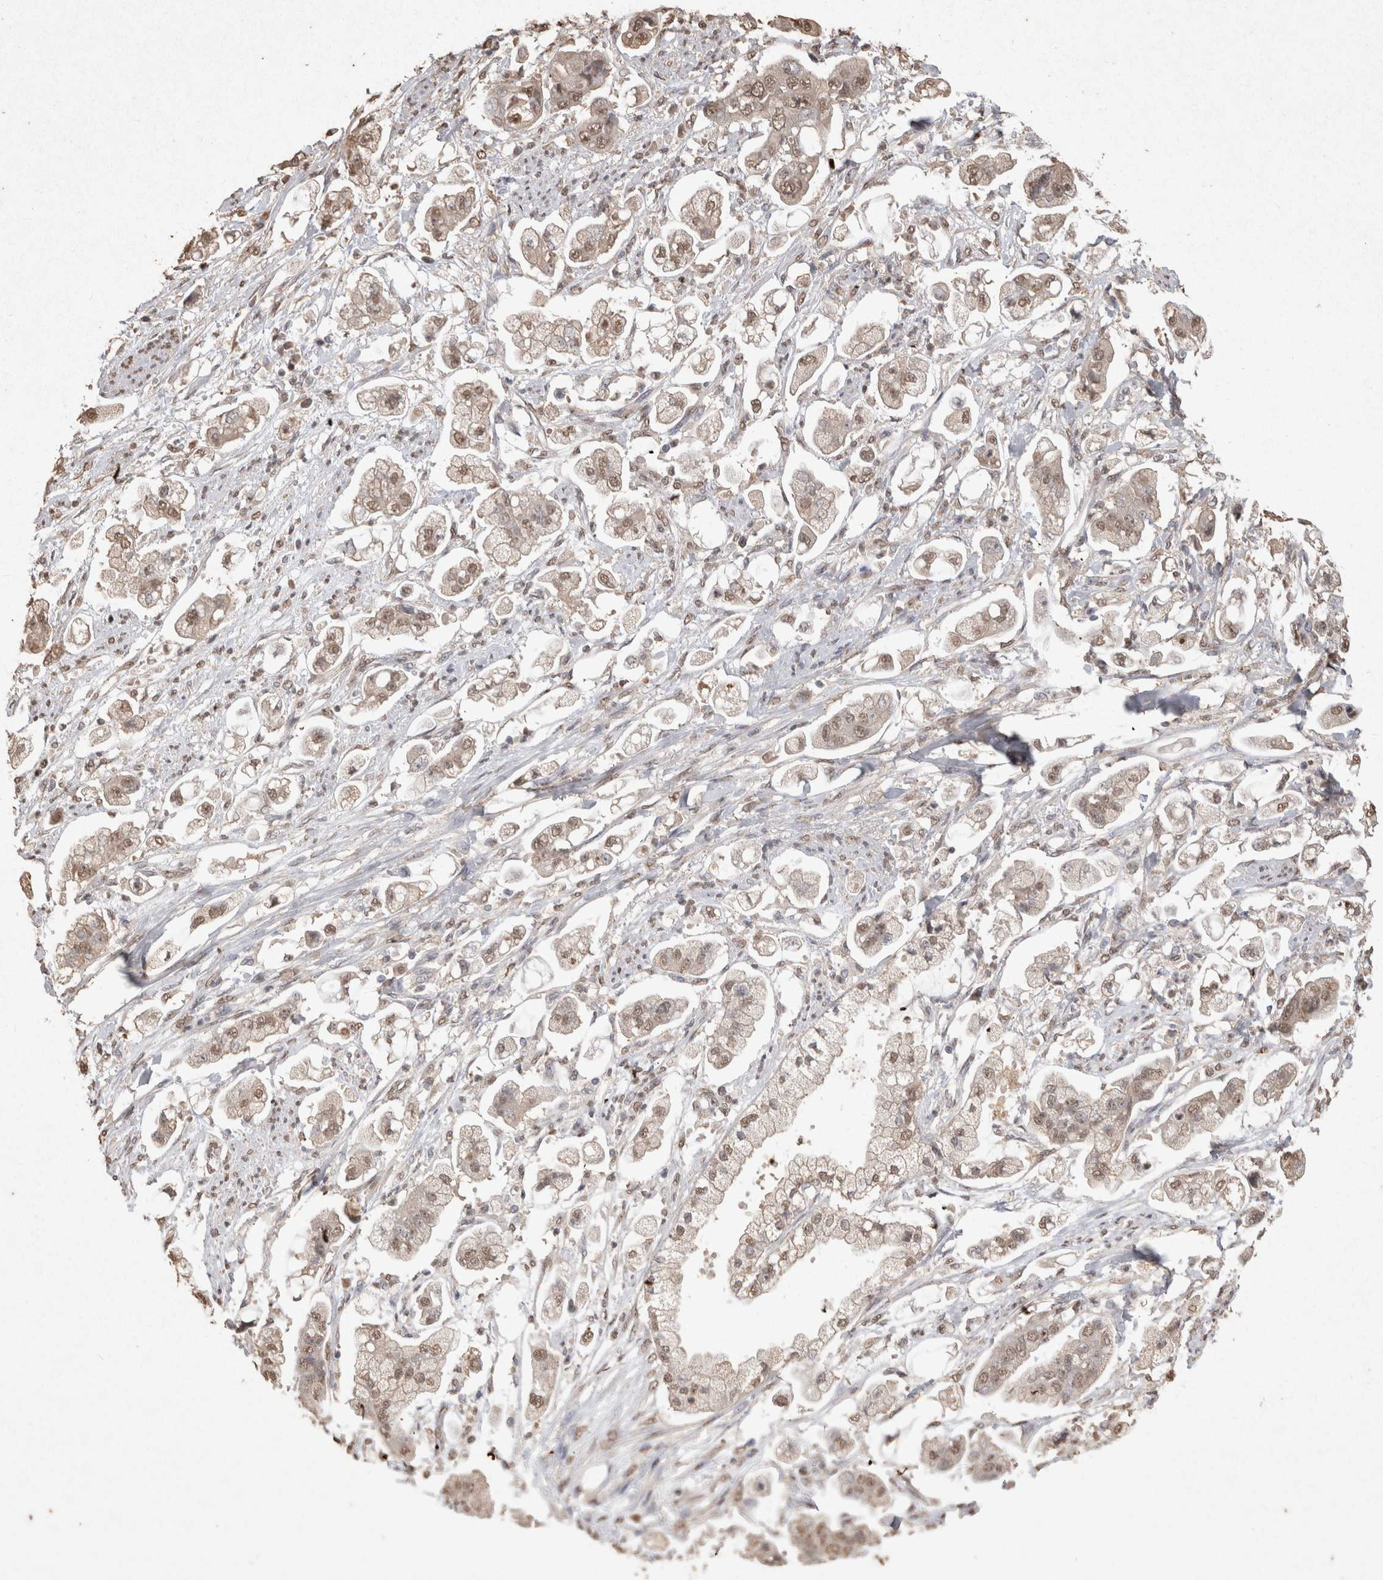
{"staining": {"intensity": "weak", "quantity": ">75%", "location": "nuclear"}, "tissue": "stomach cancer", "cell_type": "Tumor cells", "image_type": "cancer", "snomed": [{"axis": "morphology", "description": "Adenocarcinoma, NOS"}, {"axis": "topography", "description": "Stomach"}], "caption": "This photomicrograph reveals IHC staining of stomach cancer (adenocarcinoma), with low weak nuclear staining in approximately >75% of tumor cells.", "gene": "MLX", "patient": {"sex": "male", "age": 62}}